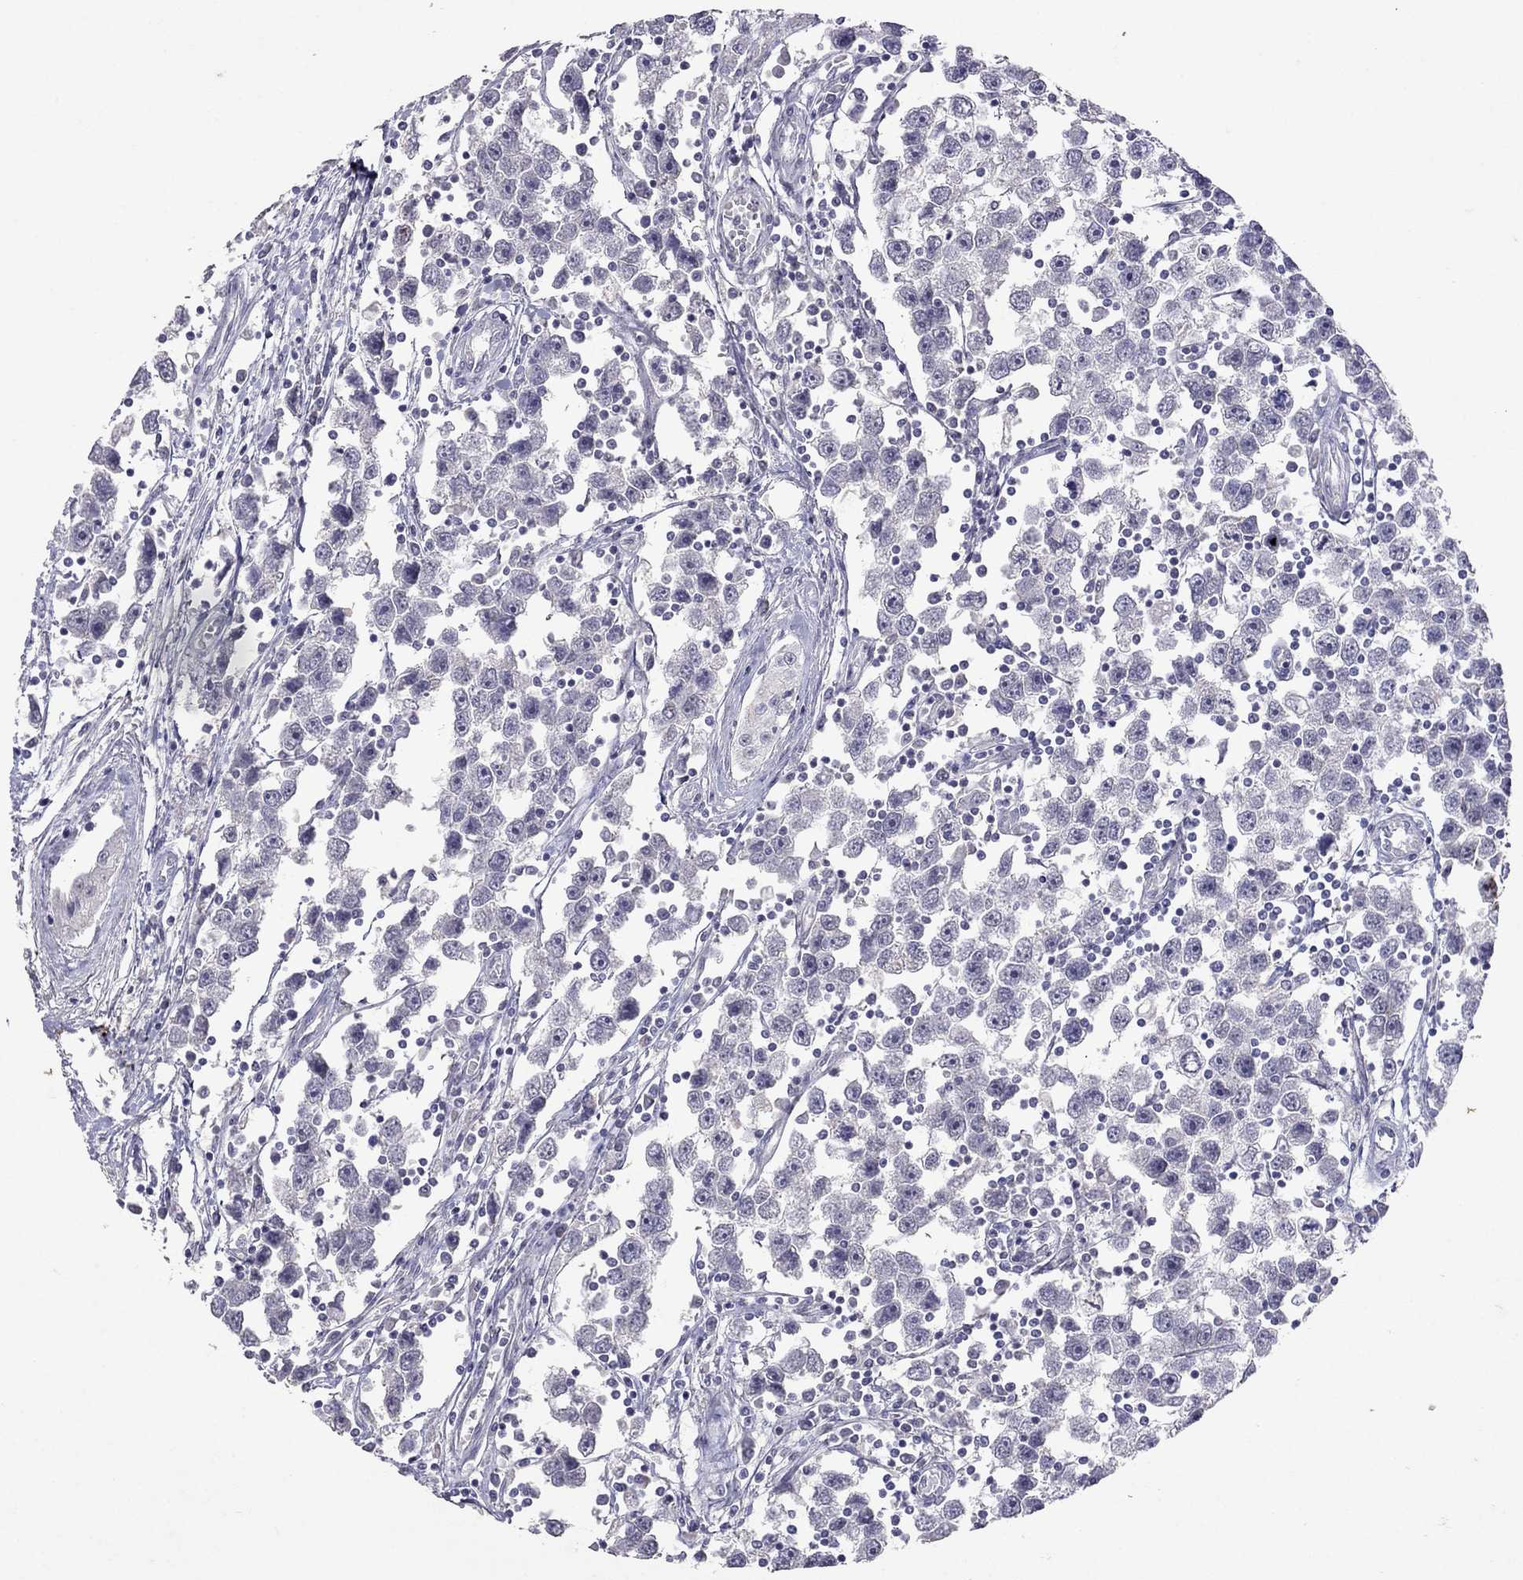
{"staining": {"intensity": "negative", "quantity": "none", "location": "none"}, "tissue": "testis cancer", "cell_type": "Tumor cells", "image_type": "cancer", "snomed": [{"axis": "morphology", "description": "Seminoma, NOS"}, {"axis": "topography", "description": "Testis"}], "caption": "DAB (3,3'-diaminobenzidine) immunohistochemical staining of human seminoma (testis) exhibits no significant staining in tumor cells. Brightfield microscopy of IHC stained with DAB (brown) and hematoxylin (blue), captured at high magnification.", "gene": "FST", "patient": {"sex": "male", "age": 30}}